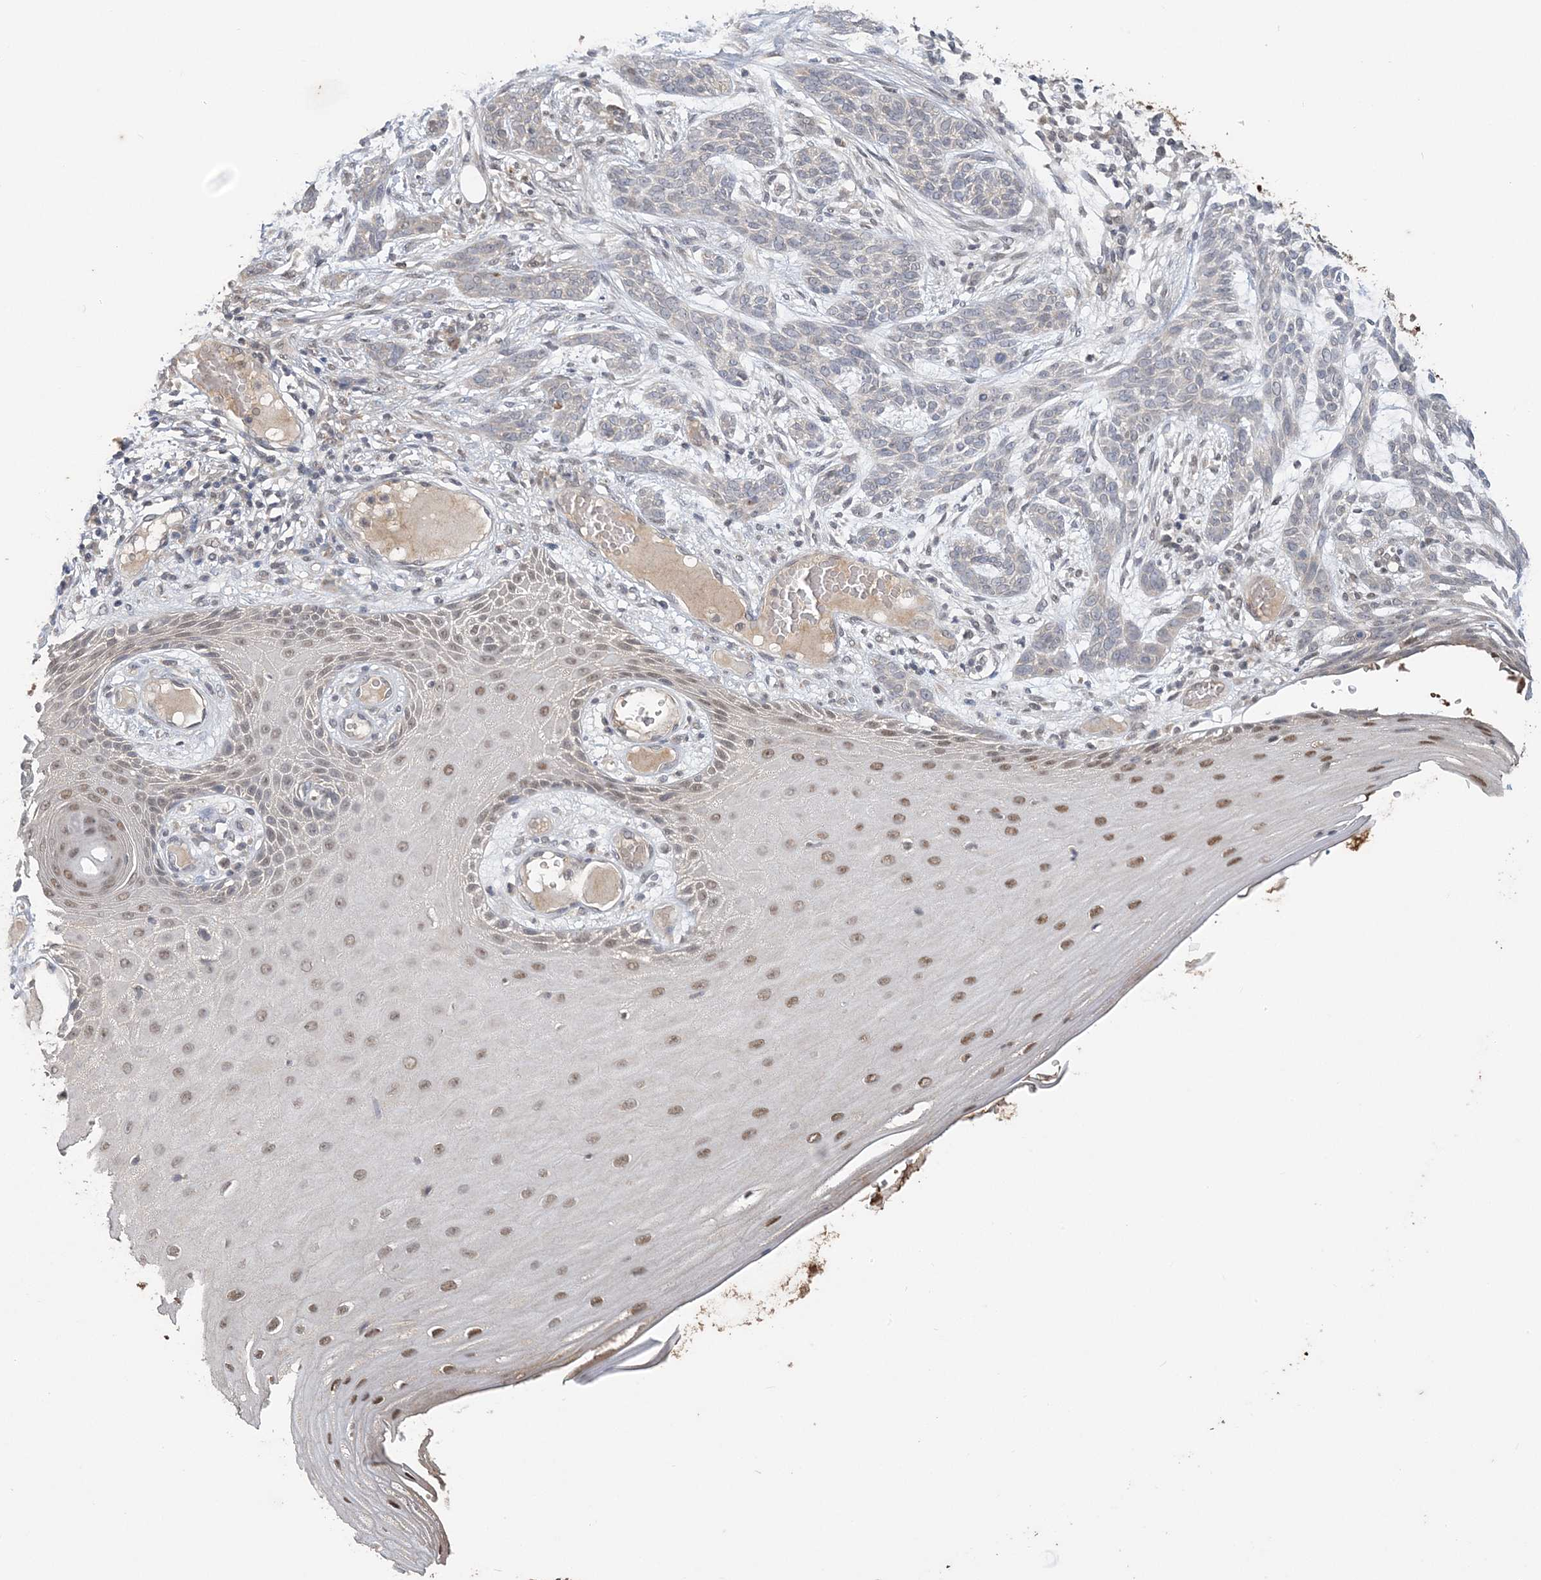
{"staining": {"intensity": "negative", "quantity": "none", "location": "none"}, "tissue": "skin cancer", "cell_type": "Tumor cells", "image_type": "cancer", "snomed": [{"axis": "morphology", "description": "Basal cell carcinoma"}, {"axis": "topography", "description": "Skin"}], "caption": "Immunohistochemical staining of basal cell carcinoma (skin) shows no significant expression in tumor cells.", "gene": "ZBTB7A", "patient": {"sex": "female", "age": 59}}